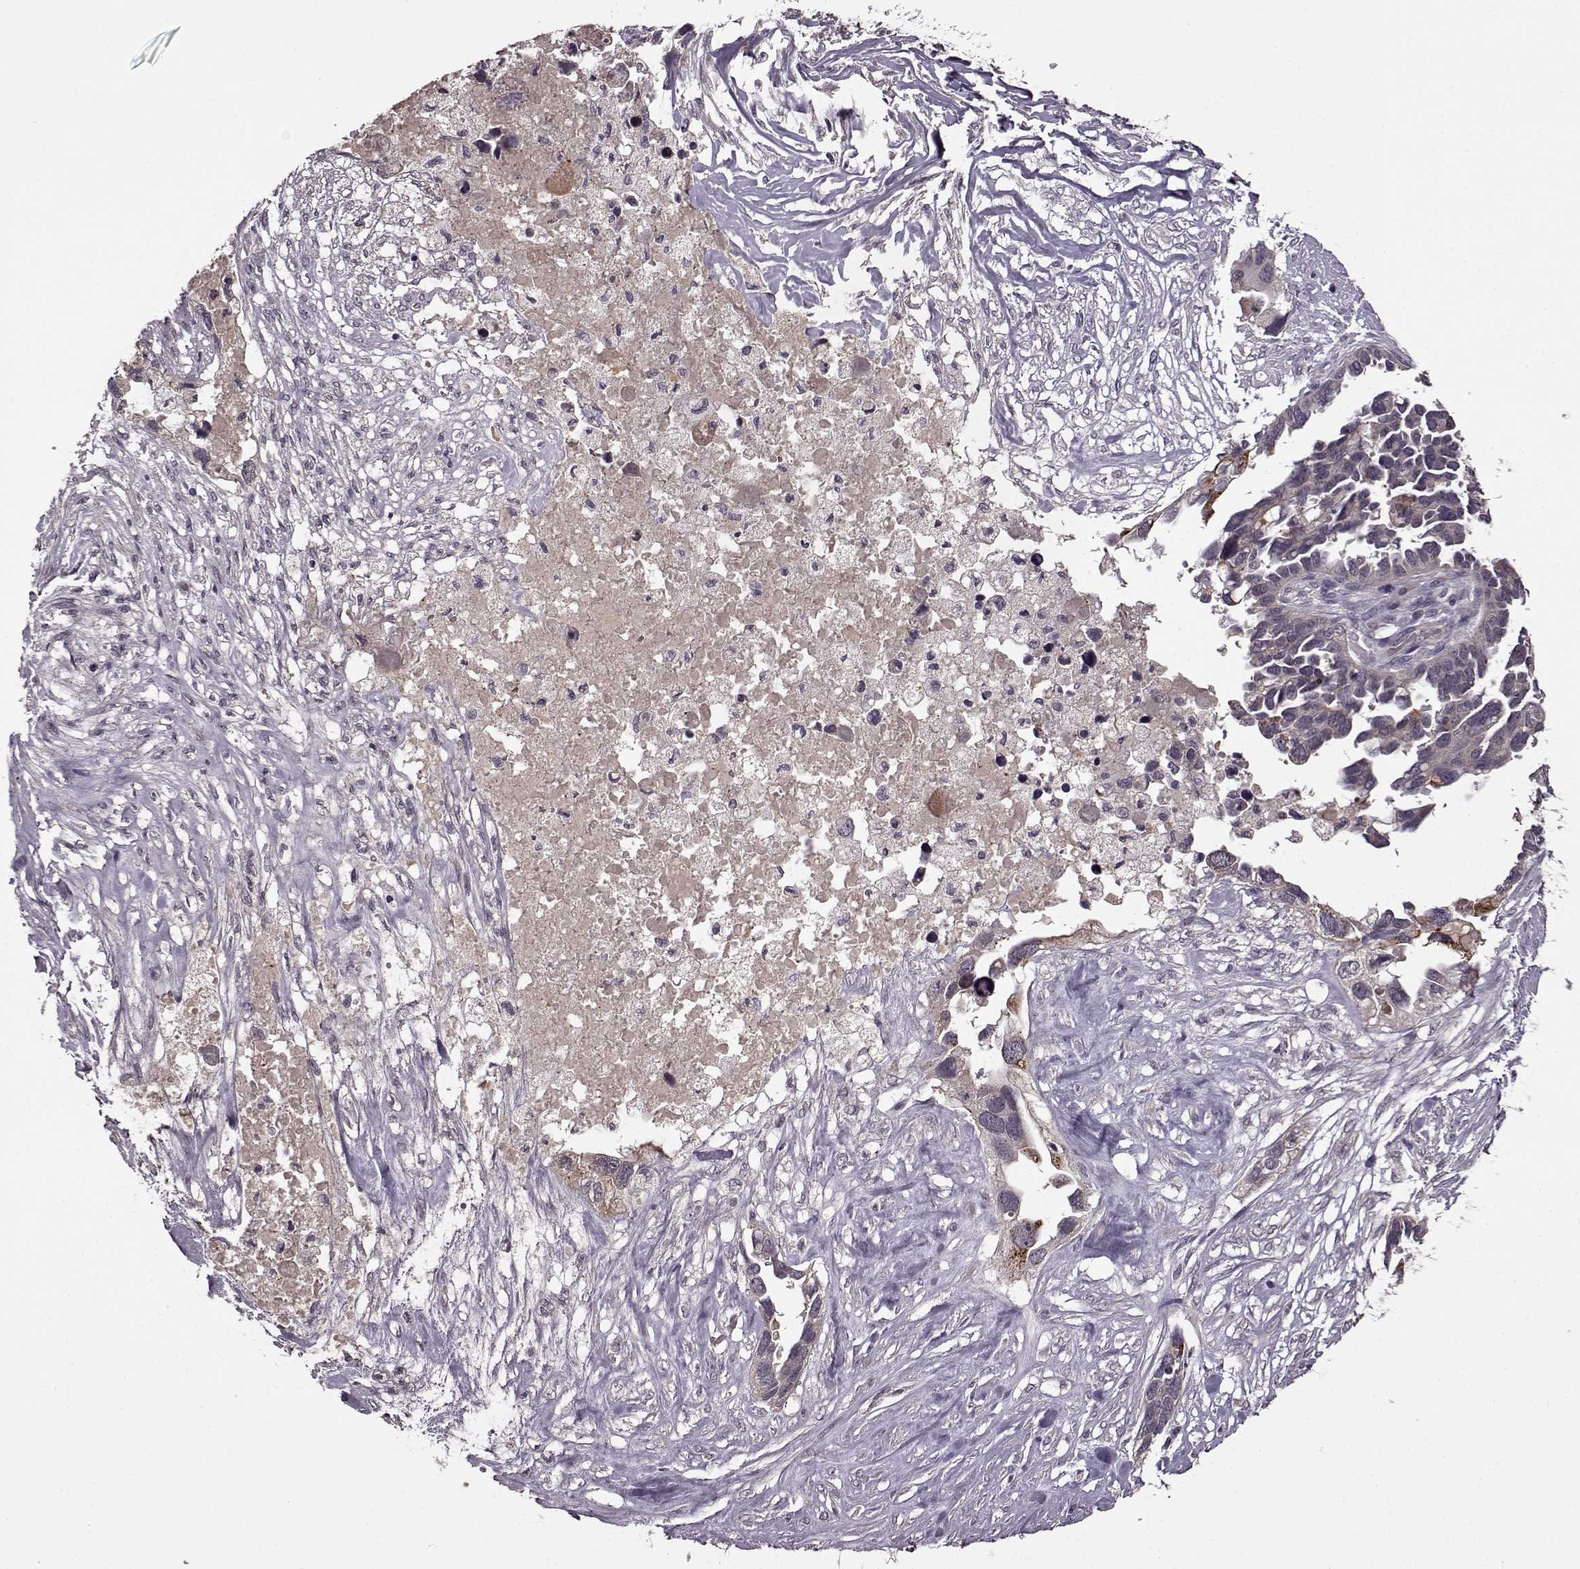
{"staining": {"intensity": "negative", "quantity": "none", "location": "none"}, "tissue": "ovarian cancer", "cell_type": "Tumor cells", "image_type": "cancer", "snomed": [{"axis": "morphology", "description": "Cystadenocarcinoma, serous, NOS"}, {"axis": "topography", "description": "Ovary"}], "caption": "Tumor cells are negative for protein expression in human ovarian cancer (serous cystadenocarcinoma).", "gene": "MAIP1", "patient": {"sex": "female", "age": 54}}